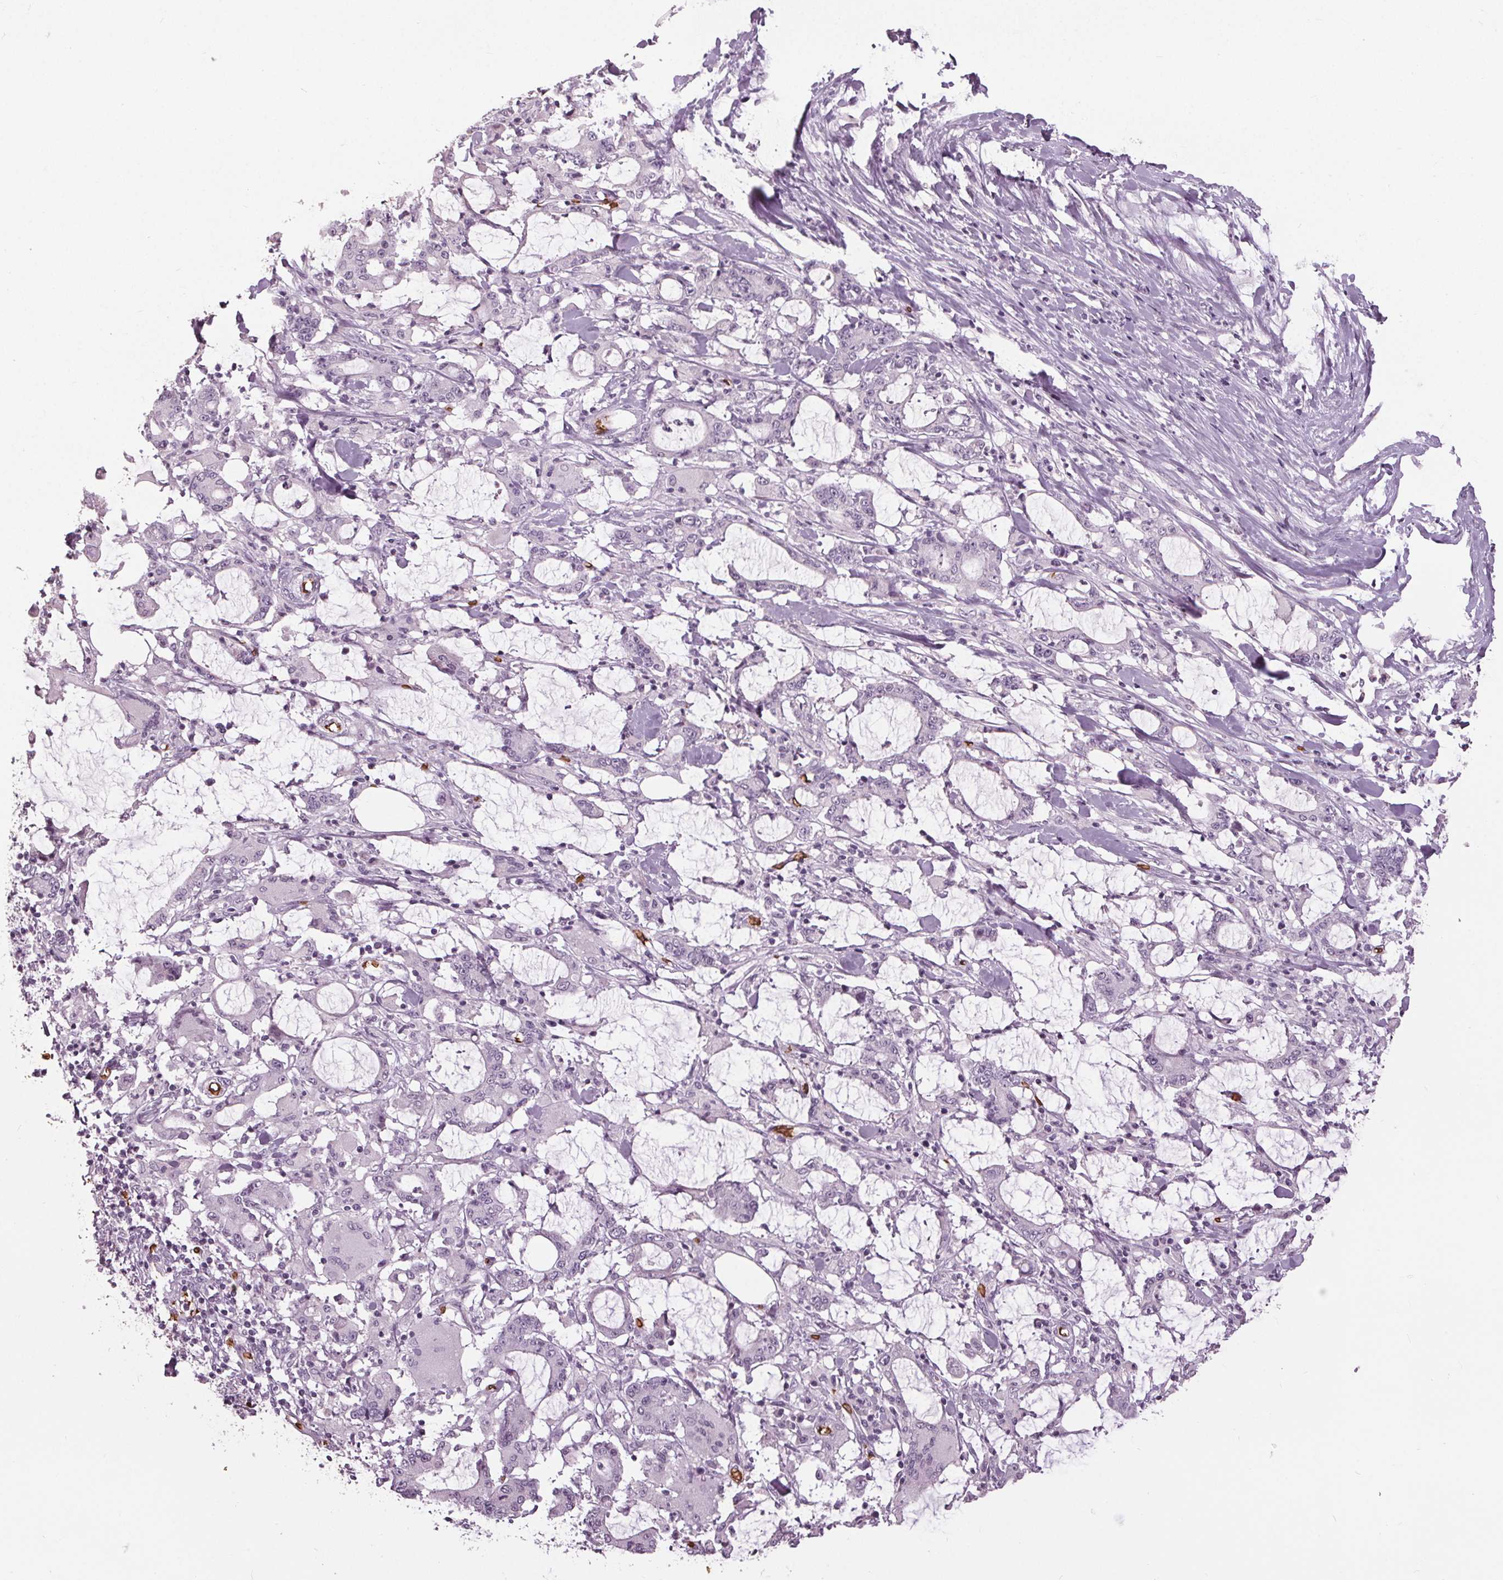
{"staining": {"intensity": "negative", "quantity": "none", "location": "none"}, "tissue": "stomach cancer", "cell_type": "Tumor cells", "image_type": "cancer", "snomed": [{"axis": "morphology", "description": "Adenocarcinoma, NOS"}, {"axis": "topography", "description": "Stomach, upper"}], "caption": "Tumor cells show no significant staining in stomach cancer.", "gene": "SLC4A1", "patient": {"sex": "male", "age": 68}}